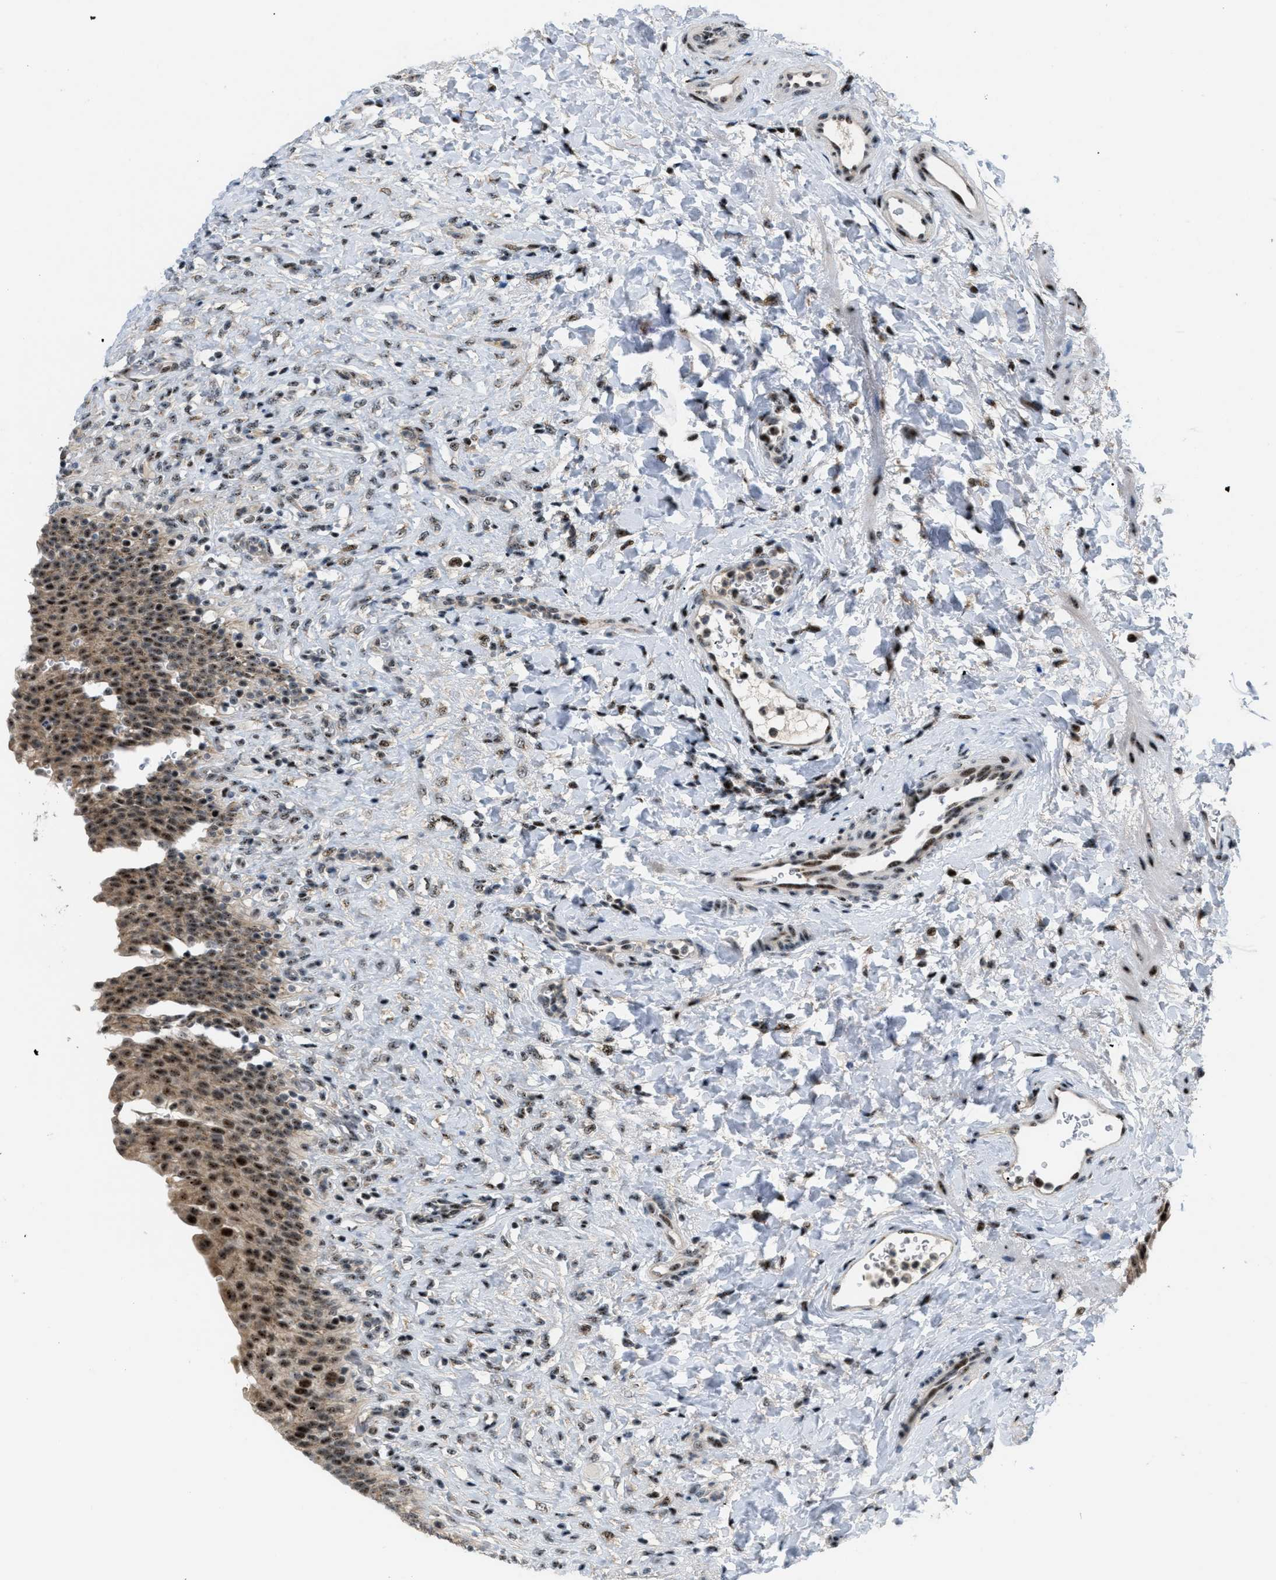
{"staining": {"intensity": "strong", "quantity": ">75%", "location": "cytoplasmic/membranous,nuclear"}, "tissue": "urinary bladder", "cell_type": "Urothelial cells", "image_type": "normal", "snomed": [{"axis": "morphology", "description": "Urothelial carcinoma, High grade"}, {"axis": "topography", "description": "Urinary bladder"}], "caption": "Immunohistochemical staining of normal urinary bladder displays >75% levels of strong cytoplasmic/membranous,nuclear protein staining in about >75% of urothelial cells.", "gene": "CDR2", "patient": {"sex": "male", "age": 46}}